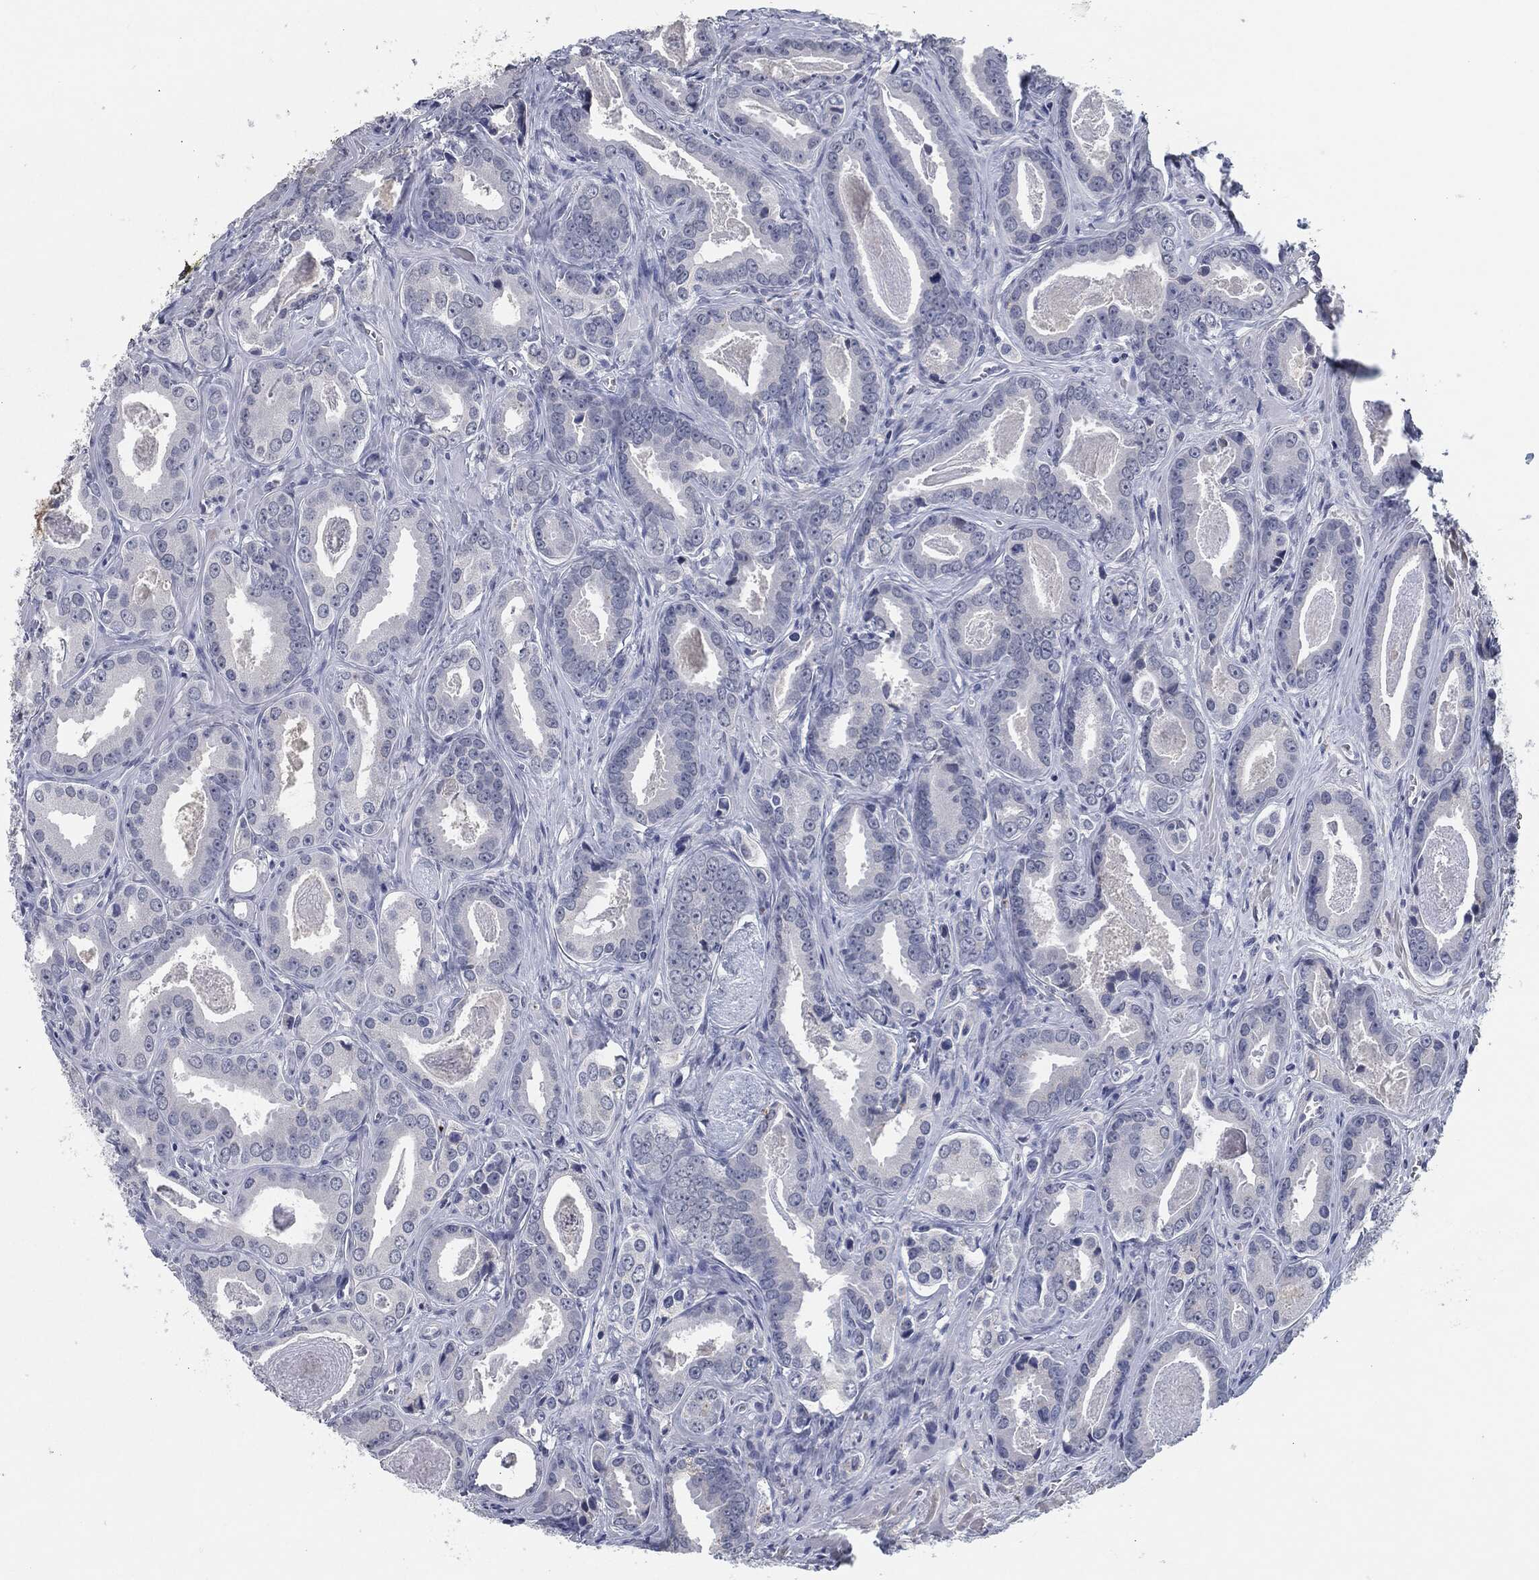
{"staining": {"intensity": "negative", "quantity": "none", "location": "none"}, "tissue": "prostate cancer", "cell_type": "Tumor cells", "image_type": "cancer", "snomed": [{"axis": "morphology", "description": "Adenocarcinoma, NOS"}, {"axis": "topography", "description": "Prostate"}], "caption": "DAB immunohistochemical staining of human prostate cancer exhibits no significant staining in tumor cells.", "gene": "MST1", "patient": {"sex": "male", "age": 61}}